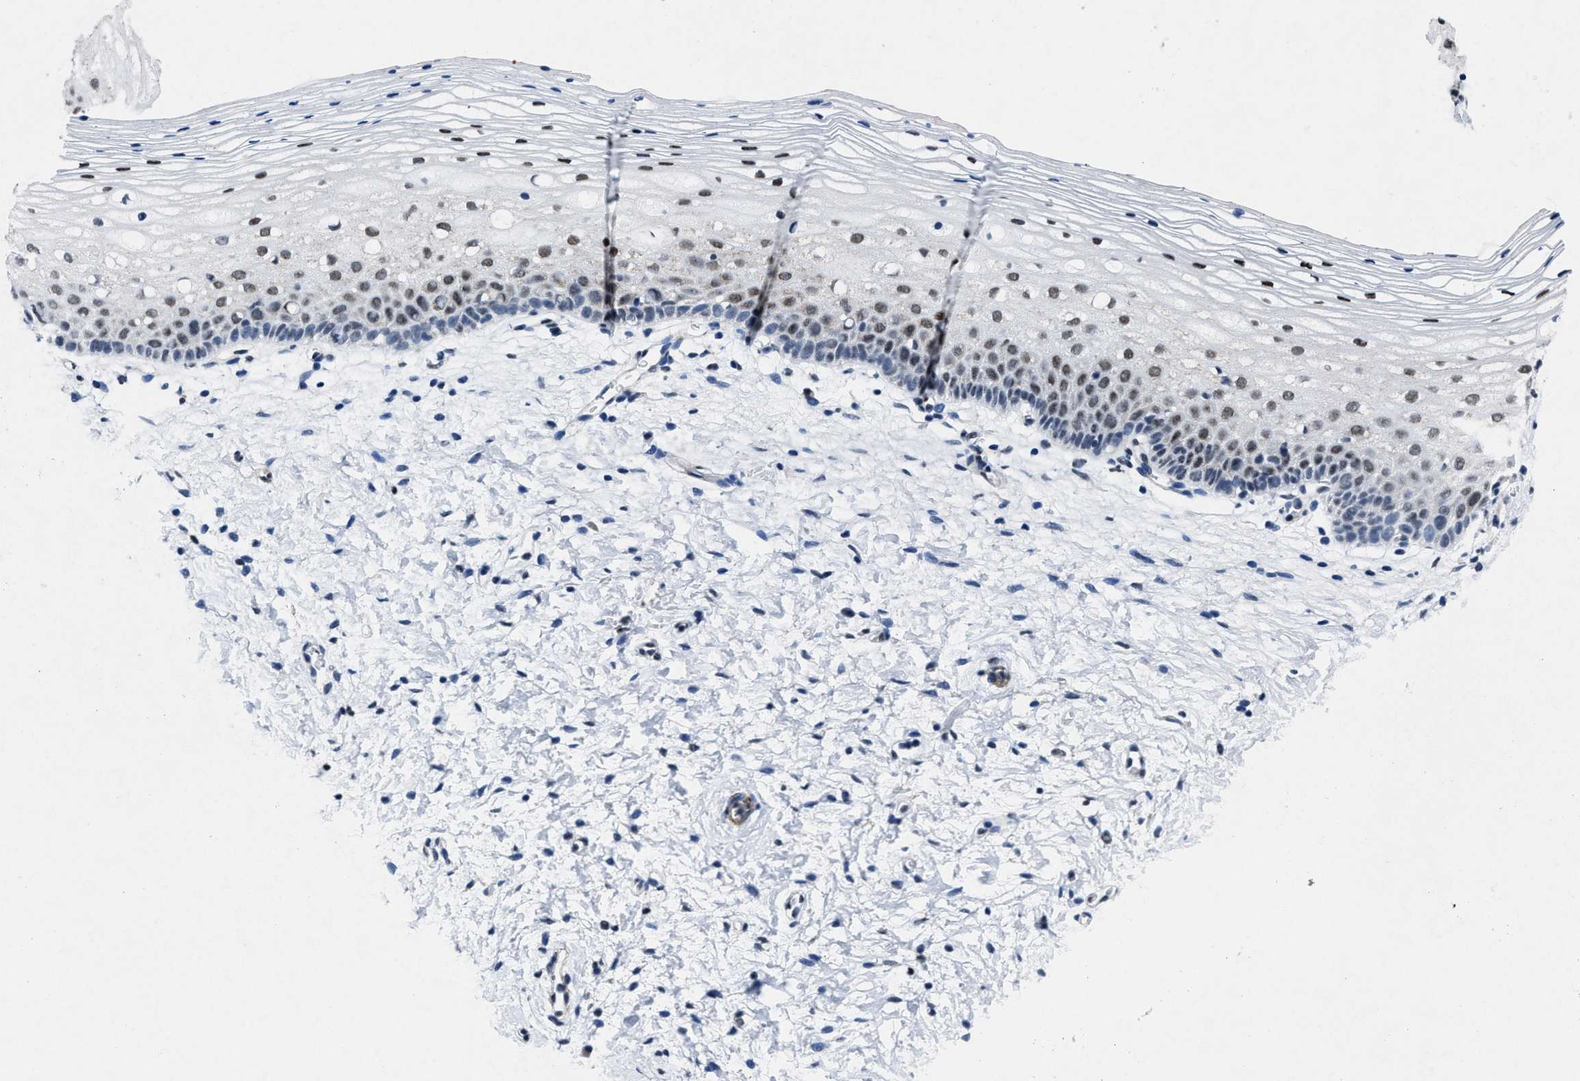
{"staining": {"intensity": "negative", "quantity": "none", "location": "none"}, "tissue": "cervix", "cell_type": "Glandular cells", "image_type": "normal", "snomed": [{"axis": "morphology", "description": "Normal tissue, NOS"}, {"axis": "topography", "description": "Cervix"}], "caption": "This is an immunohistochemistry histopathology image of benign human cervix. There is no staining in glandular cells.", "gene": "ID3", "patient": {"sex": "female", "age": 72}}